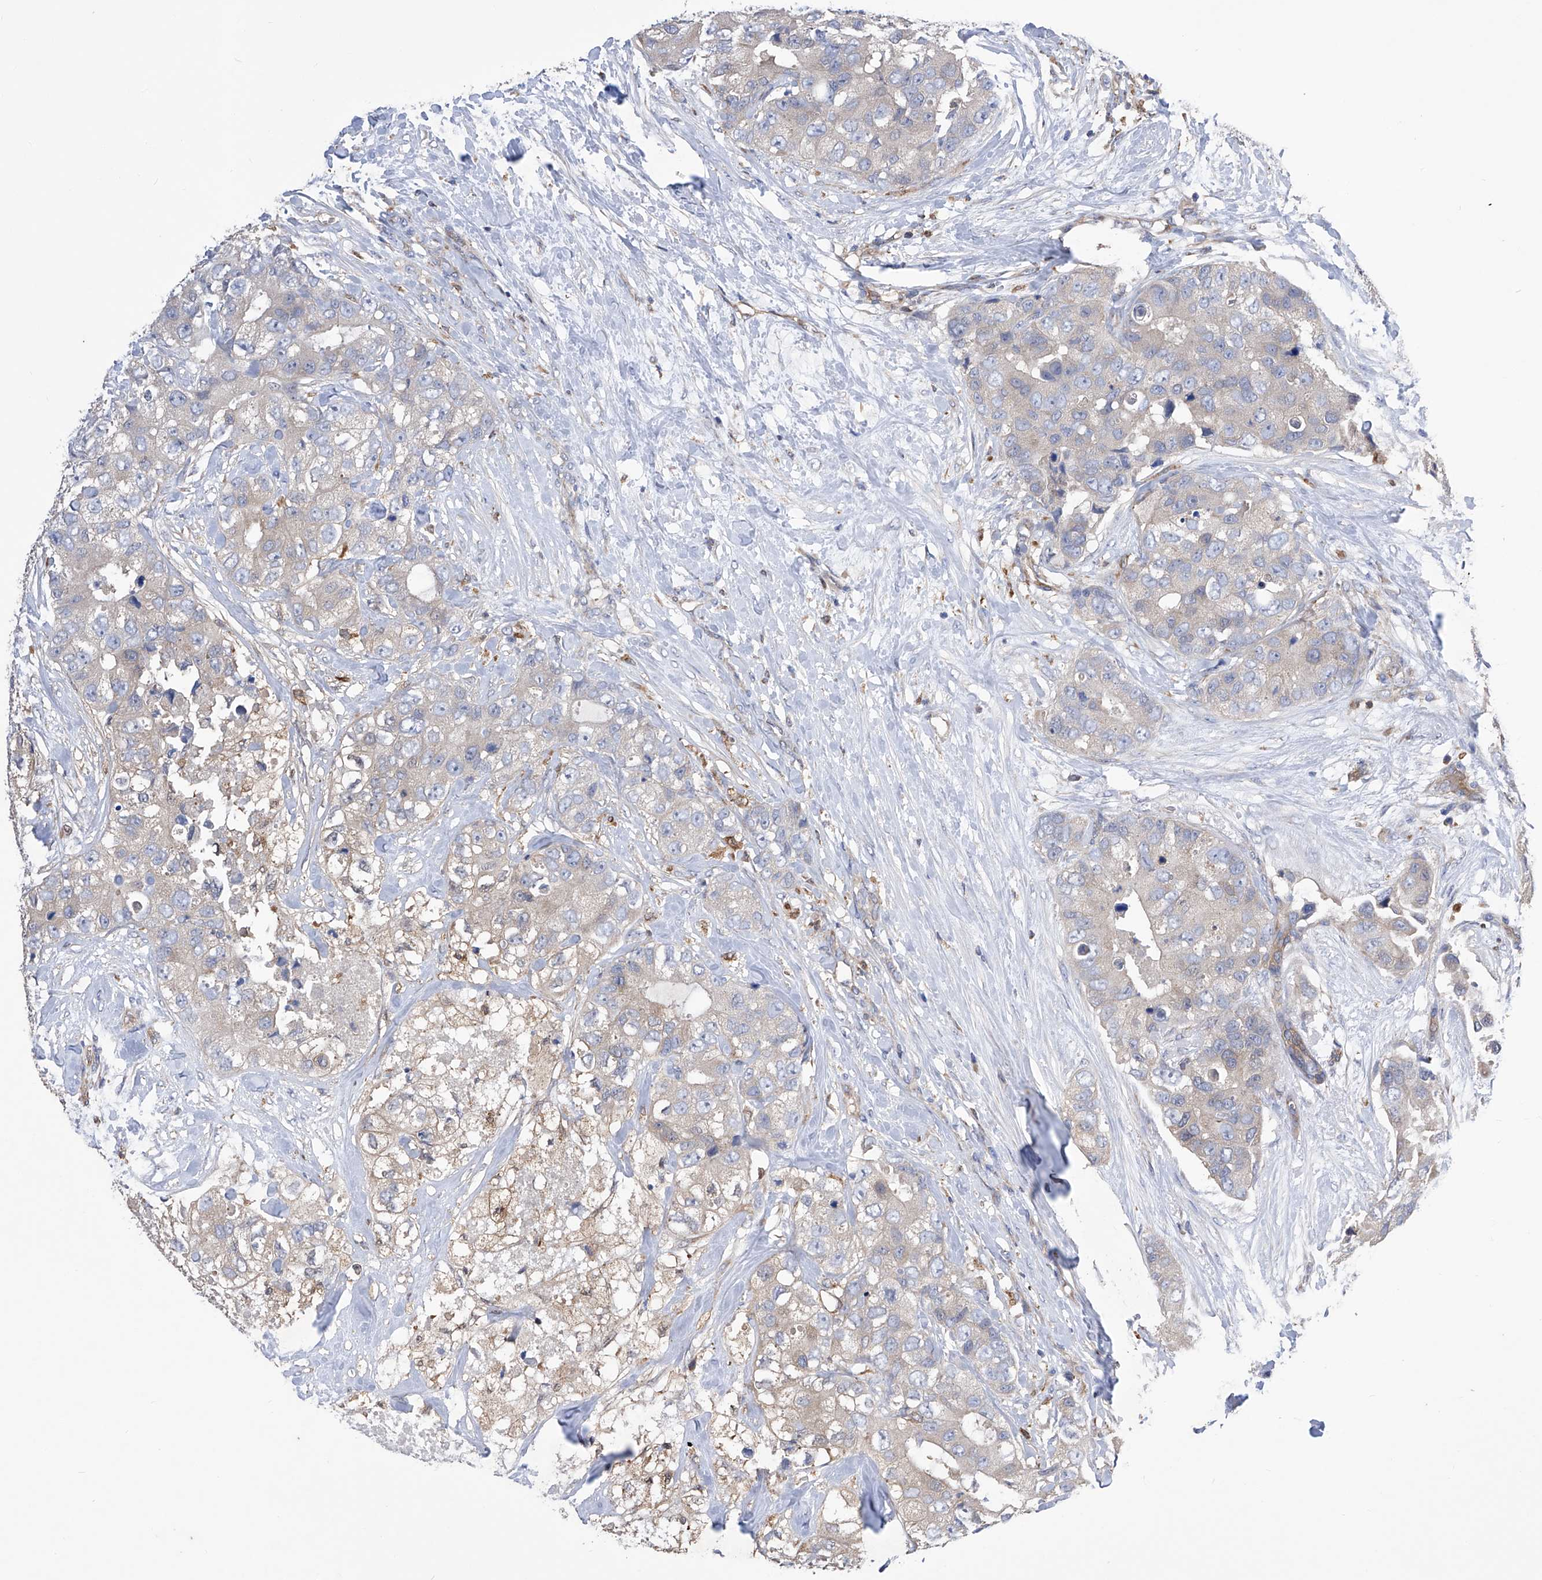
{"staining": {"intensity": "weak", "quantity": "<25%", "location": "cytoplasmic/membranous"}, "tissue": "breast cancer", "cell_type": "Tumor cells", "image_type": "cancer", "snomed": [{"axis": "morphology", "description": "Duct carcinoma"}, {"axis": "topography", "description": "Breast"}], "caption": "Histopathology image shows no protein expression in tumor cells of breast cancer tissue. The staining is performed using DAB (3,3'-diaminobenzidine) brown chromogen with nuclei counter-stained in using hematoxylin.", "gene": "SPATA20", "patient": {"sex": "female", "age": 62}}